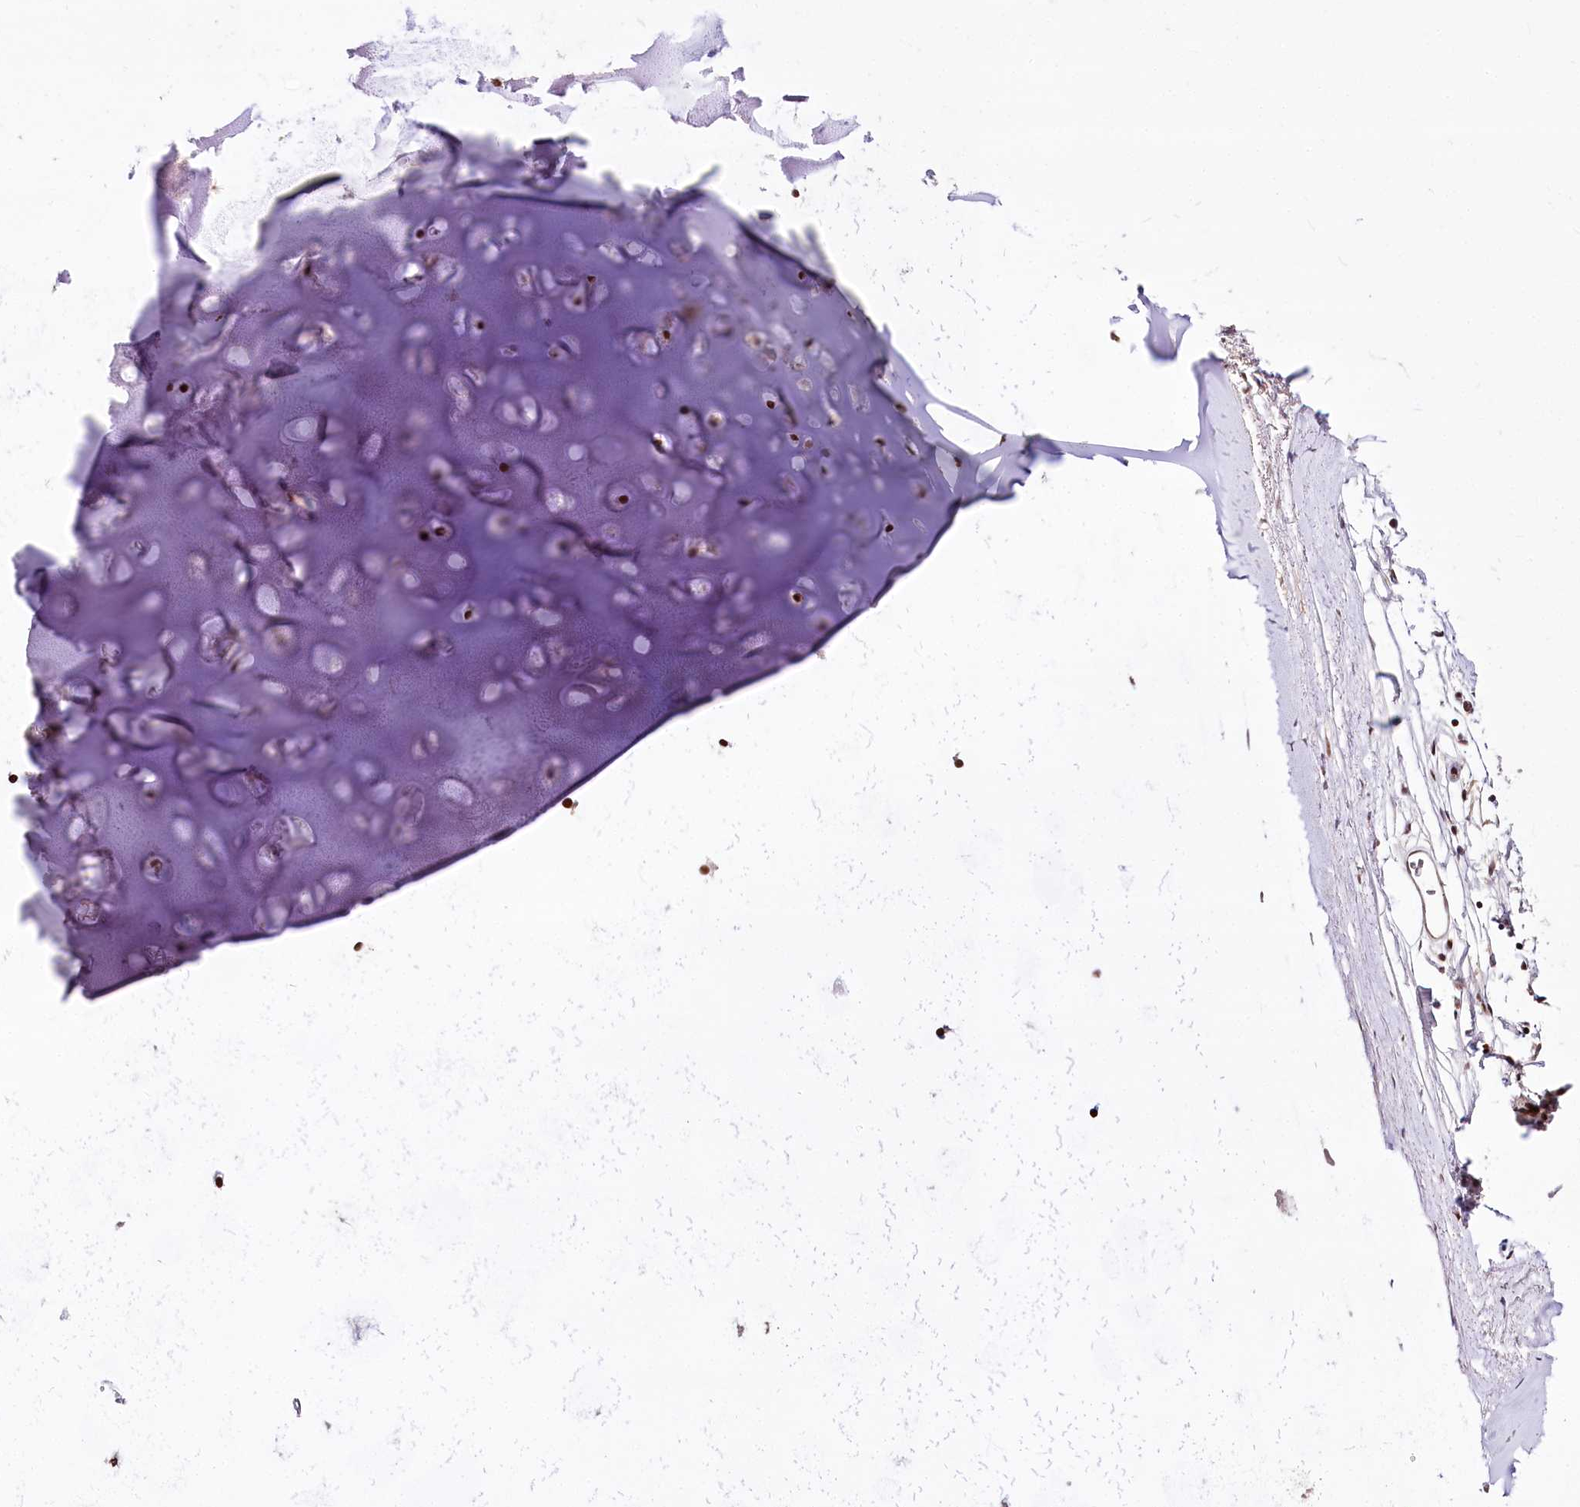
{"staining": {"intensity": "moderate", "quantity": ">75%", "location": "nuclear"}, "tissue": "adipose tissue", "cell_type": "Adipocytes", "image_type": "normal", "snomed": [{"axis": "morphology", "description": "Normal tissue, NOS"}, {"axis": "topography", "description": "Lymph node"}, {"axis": "topography", "description": "Bronchus"}], "caption": "Immunohistochemical staining of normal human adipose tissue reveals >75% levels of moderate nuclear protein expression in approximately >75% of adipocytes. The staining was performed using DAB, with brown indicating positive protein expression. Nuclei are stained blue with hematoxylin.", "gene": "POLA2", "patient": {"sex": "male", "age": 63}}